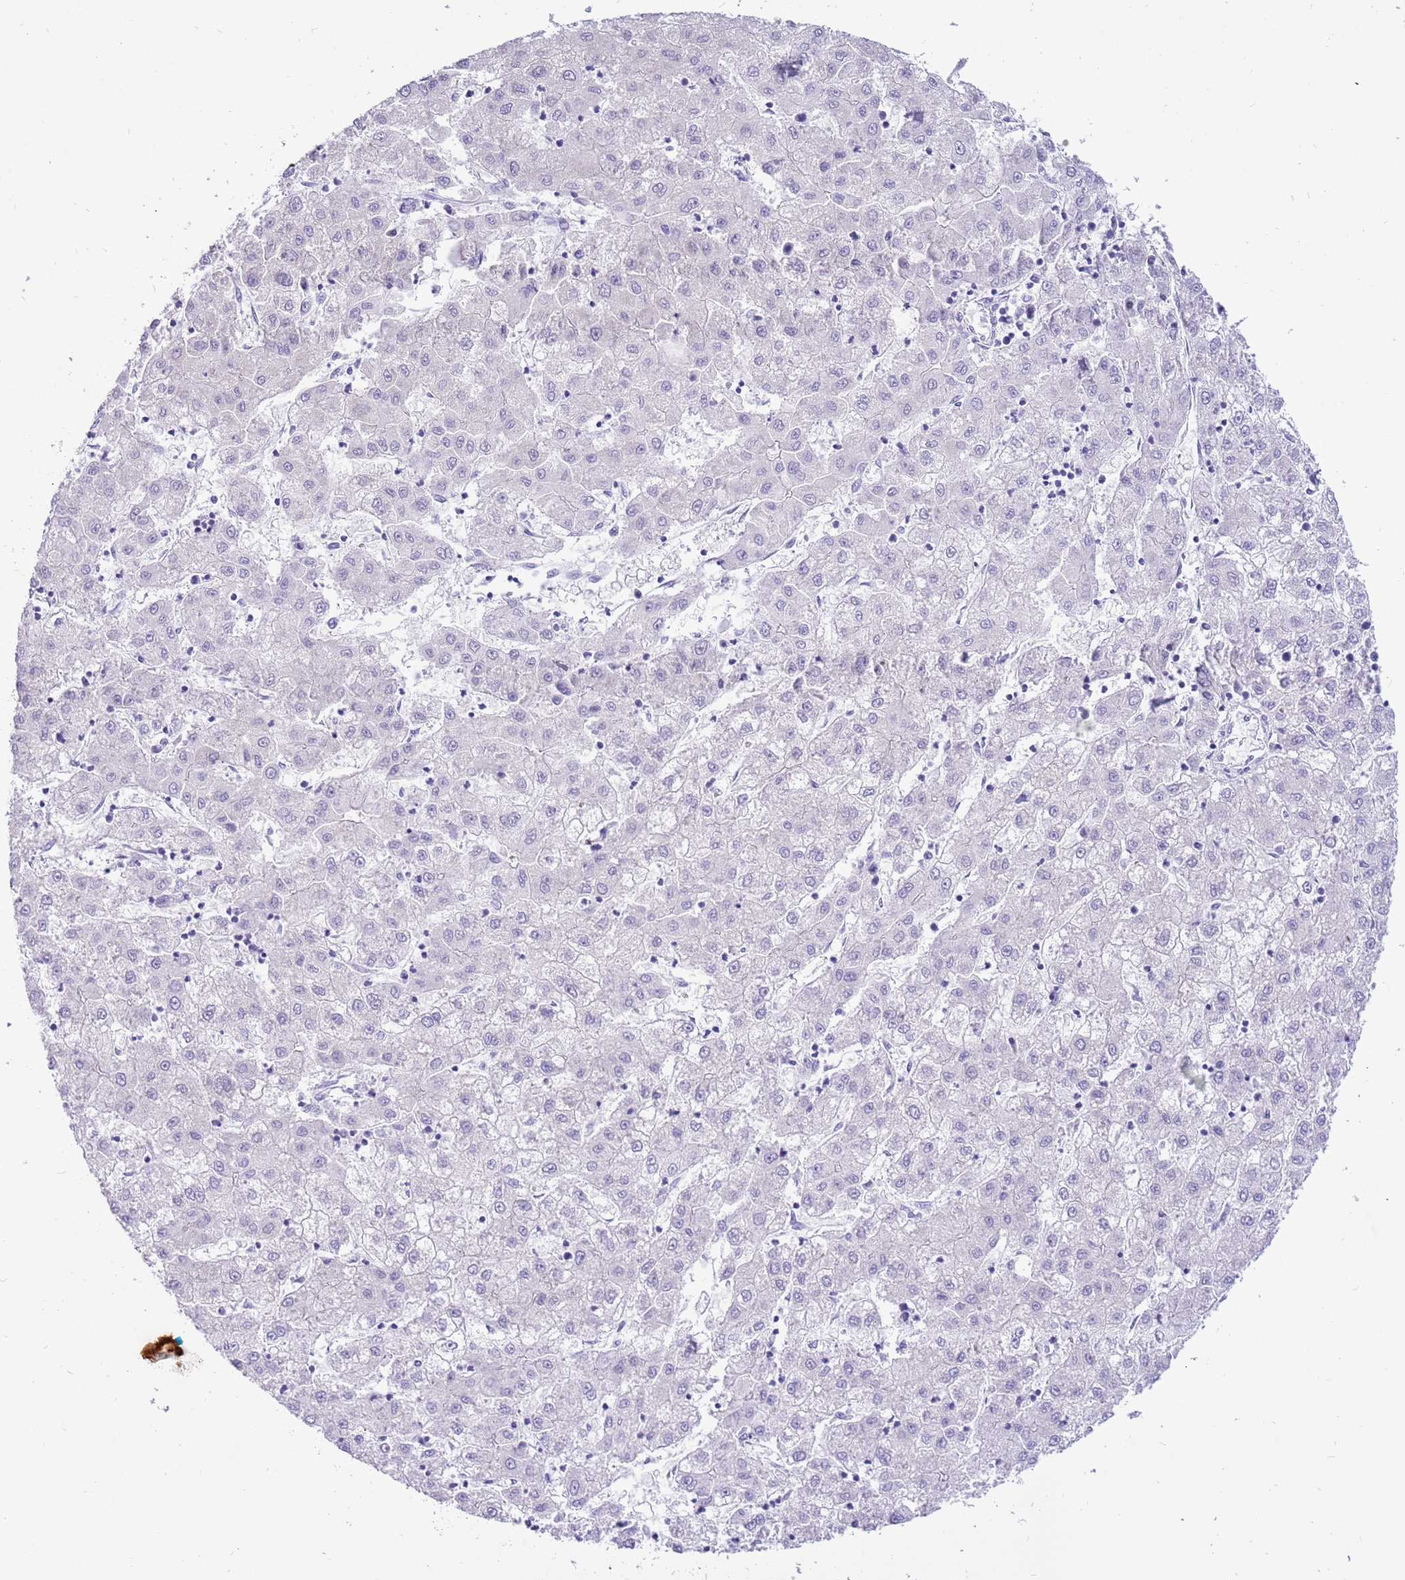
{"staining": {"intensity": "negative", "quantity": "none", "location": "none"}, "tissue": "liver cancer", "cell_type": "Tumor cells", "image_type": "cancer", "snomed": [{"axis": "morphology", "description": "Carcinoma, Hepatocellular, NOS"}, {"axis": "topography", "description": "Liver"}], "caption": "Liver cancer (hepatocellular carcinoma) was stained to show a protein in brown. There is no significant expression in tumor cells.", "gene": "R3HDM4", "patient": {"sex": "male", "age": 72}}